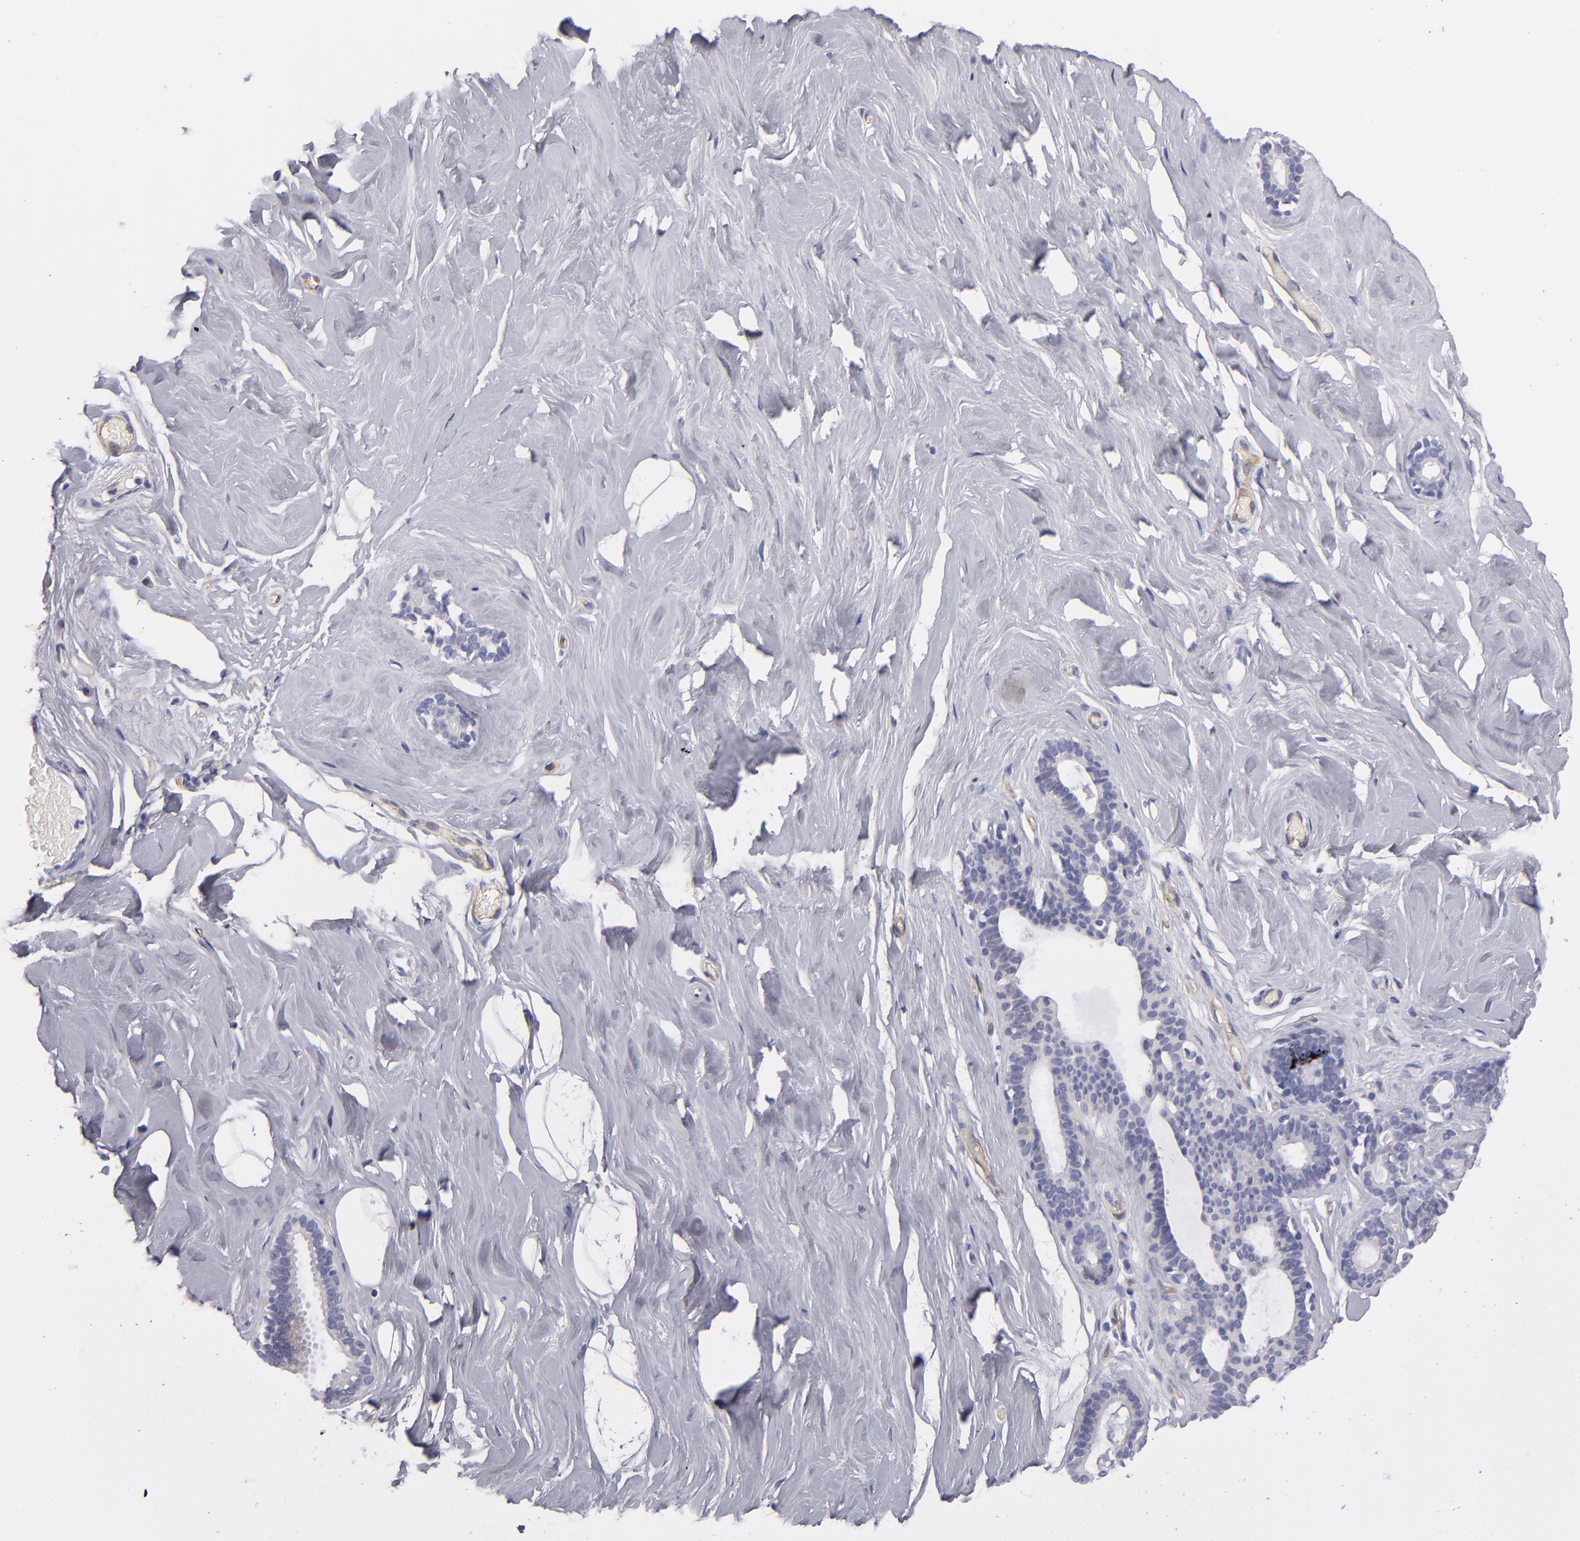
{"staining": {"intensity": "negative", "quantity": "none", "location": "none"}, "tissue": "breast", "cell_type": "Adipocytes", "image_type": "normal", "snomed": [{"axis": "morphology", "description": "Normal tissue, NOS"}, {"axis": "topography", "description": "Breast"}], "caption": "This is a histopathology image of IHC staining of benign breast, which shows no expression in adipocytes.", "gene": "PLVAP", "patient": {"sex": "female", "age": 75}}